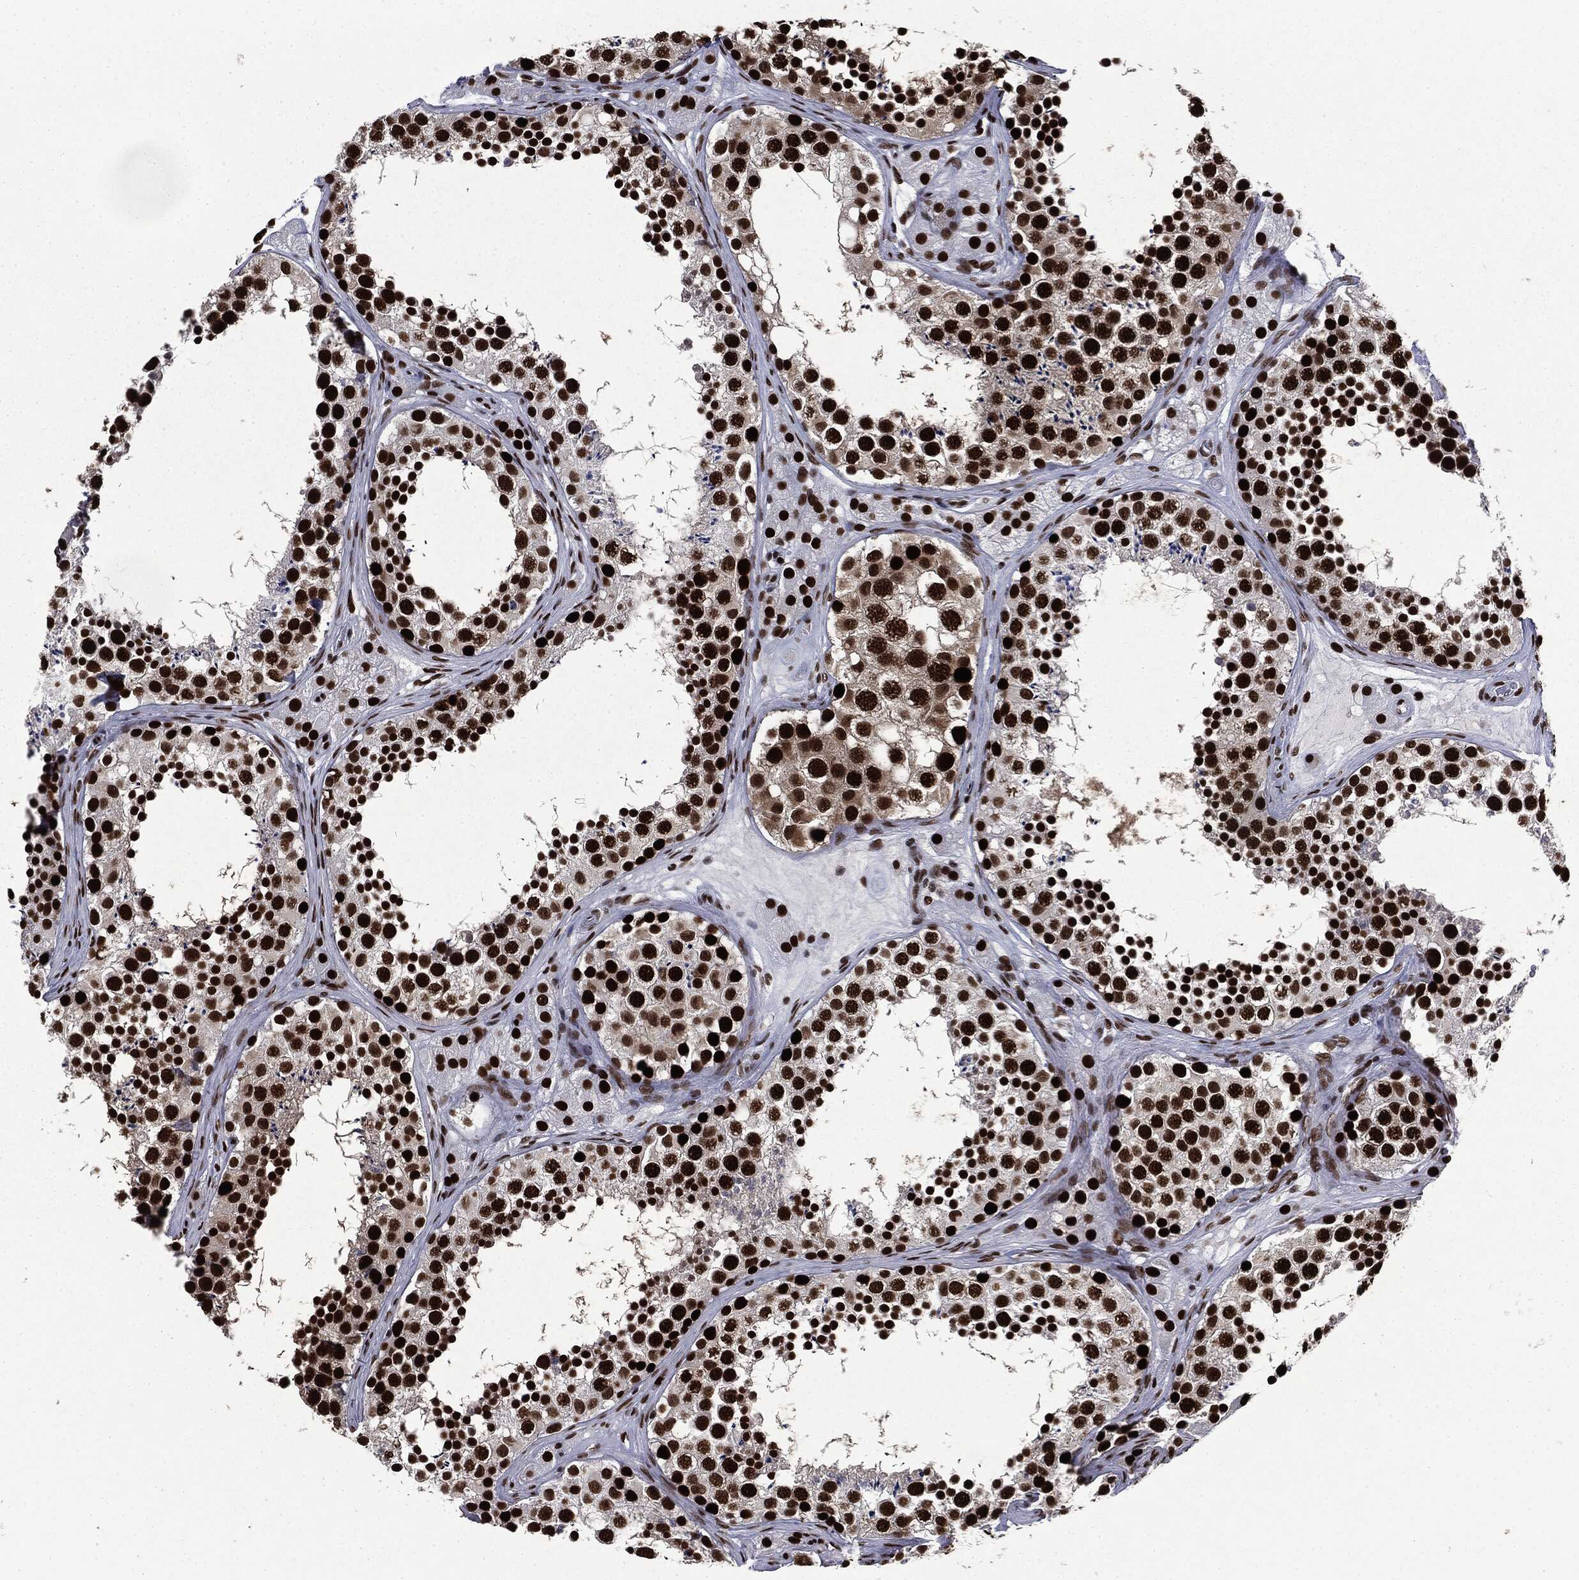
{"staining": {"intensity": "strong", "quantity": ">75%", "location": "nuclear"}, "tissue": "testis", "cell_type": "Cells in seminiferous ducts", "image_type": "normal", "snomed": [{"axis": "morphology", "description": "Normal tissue, NOS"}, {"axis": "topography", "description": "Testis"}], "caption": "DAB immunohistochemical staining of normal human testis reveals strong nuclear protein staining in approximately >75% of cells in seminiferous ducts. (Brightfield microscopy of DAB IHC at high magnification).", "gene": "MSH2", "patient": {"sex": "male", "age": 41}}